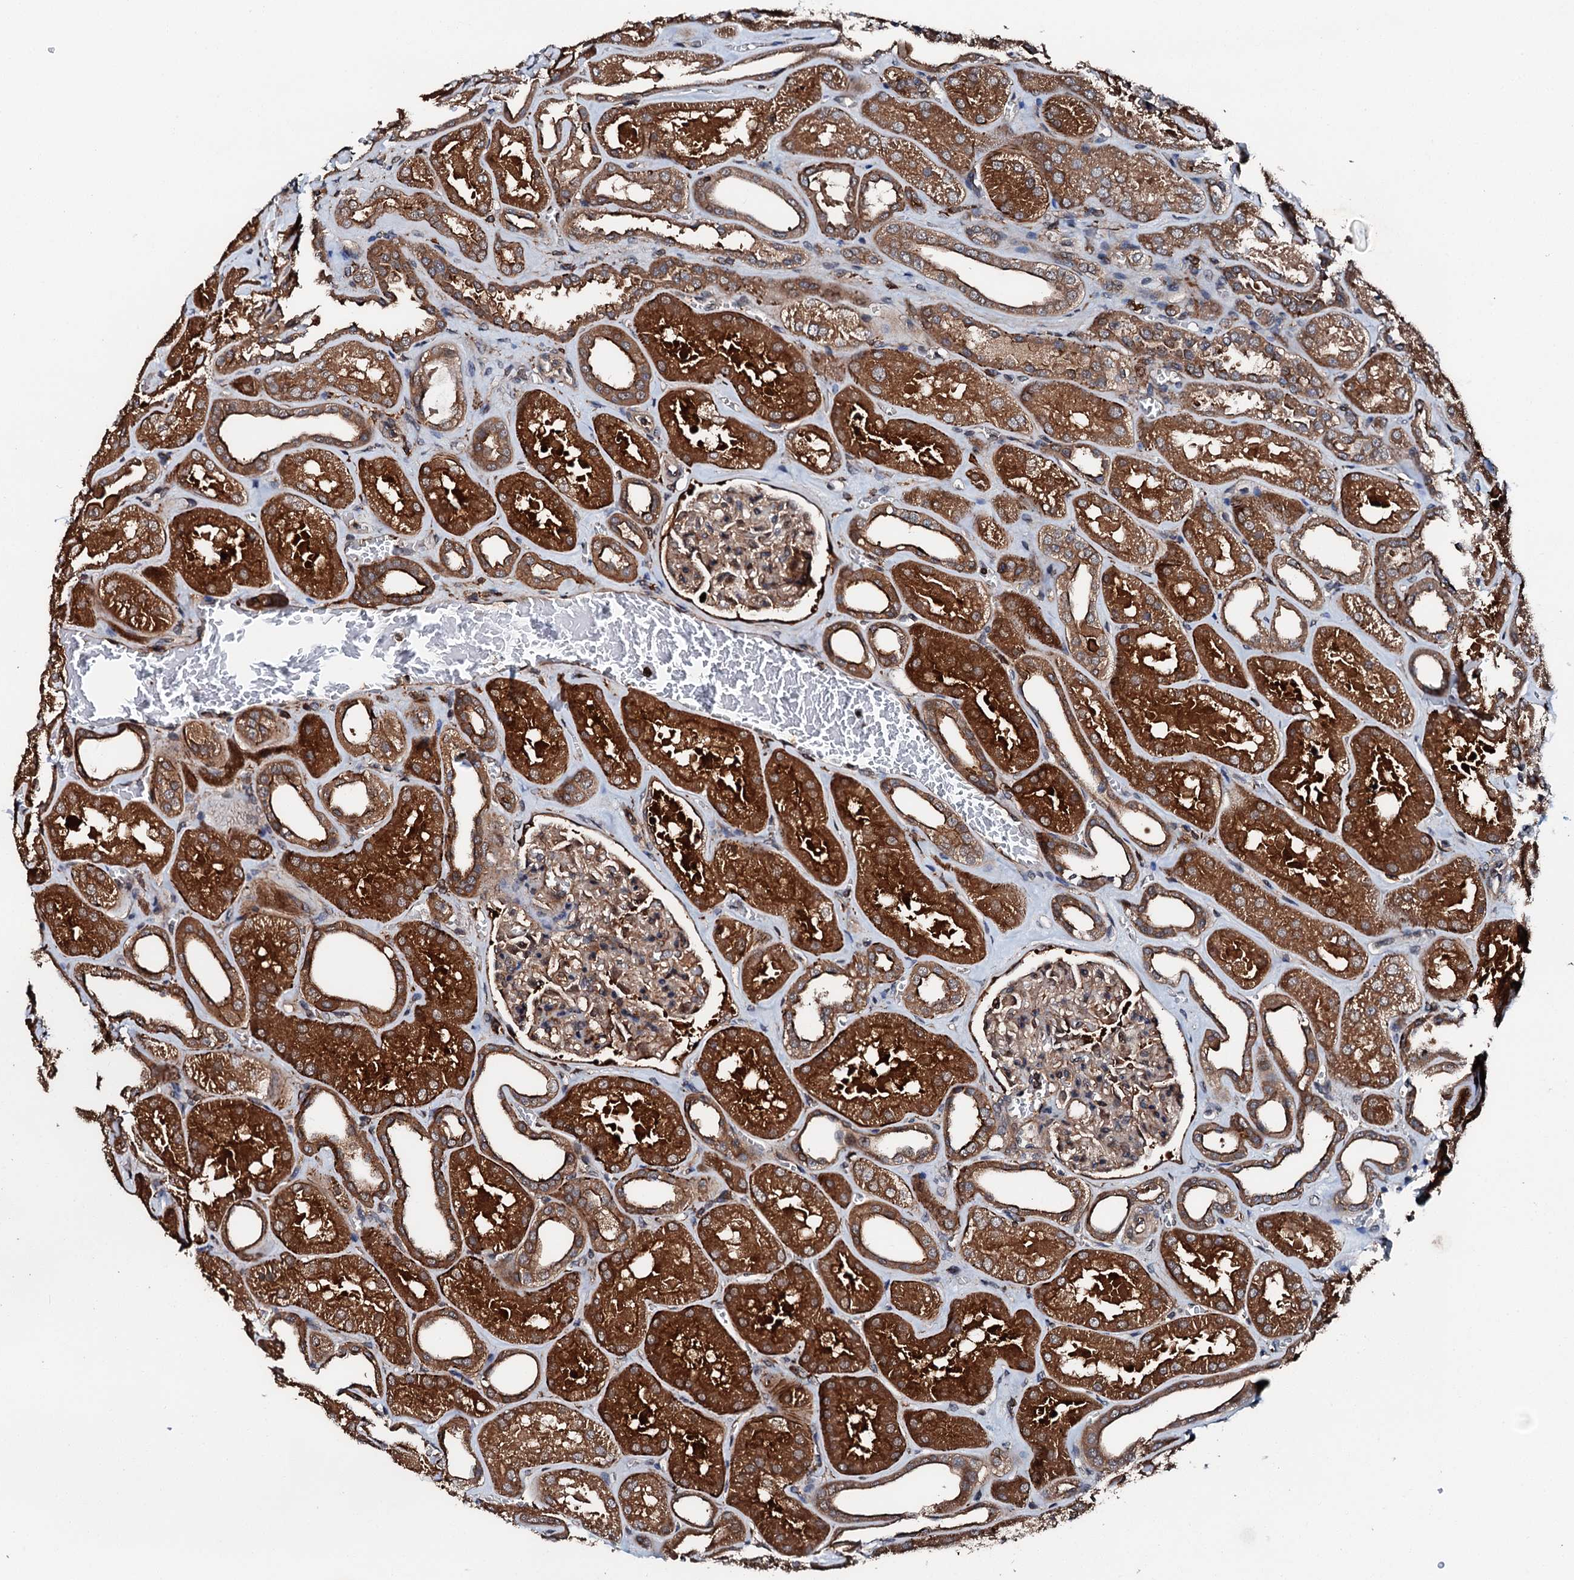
{"staining": {"intensity": "moderate", "quantity": "25%-75%", "location": "cytoplasmic/membranous"}, "tissue": "kidney", "cell_type": "Cells in glomeruli", "image_type": "normal", "snomed": [{"axis": "morphology", "description": "Normal tissue, NOS"}, {"axis": "morphology", "description": "Adenocarcinoma, NOS"}, {"axis": "topography", "description": "Kidney"}], "caption": "Immunohistochemical staining of benign human kidney exhibits 25%-75% levels of moderate cytoplasmic/membranous protein positivity in about 25%-75% of cells in glomeruli. (DAB IHC with brightfield microscopy, high magnification).", "gene": "FGD4", "patient": {"sex": "female", "age": 68}}